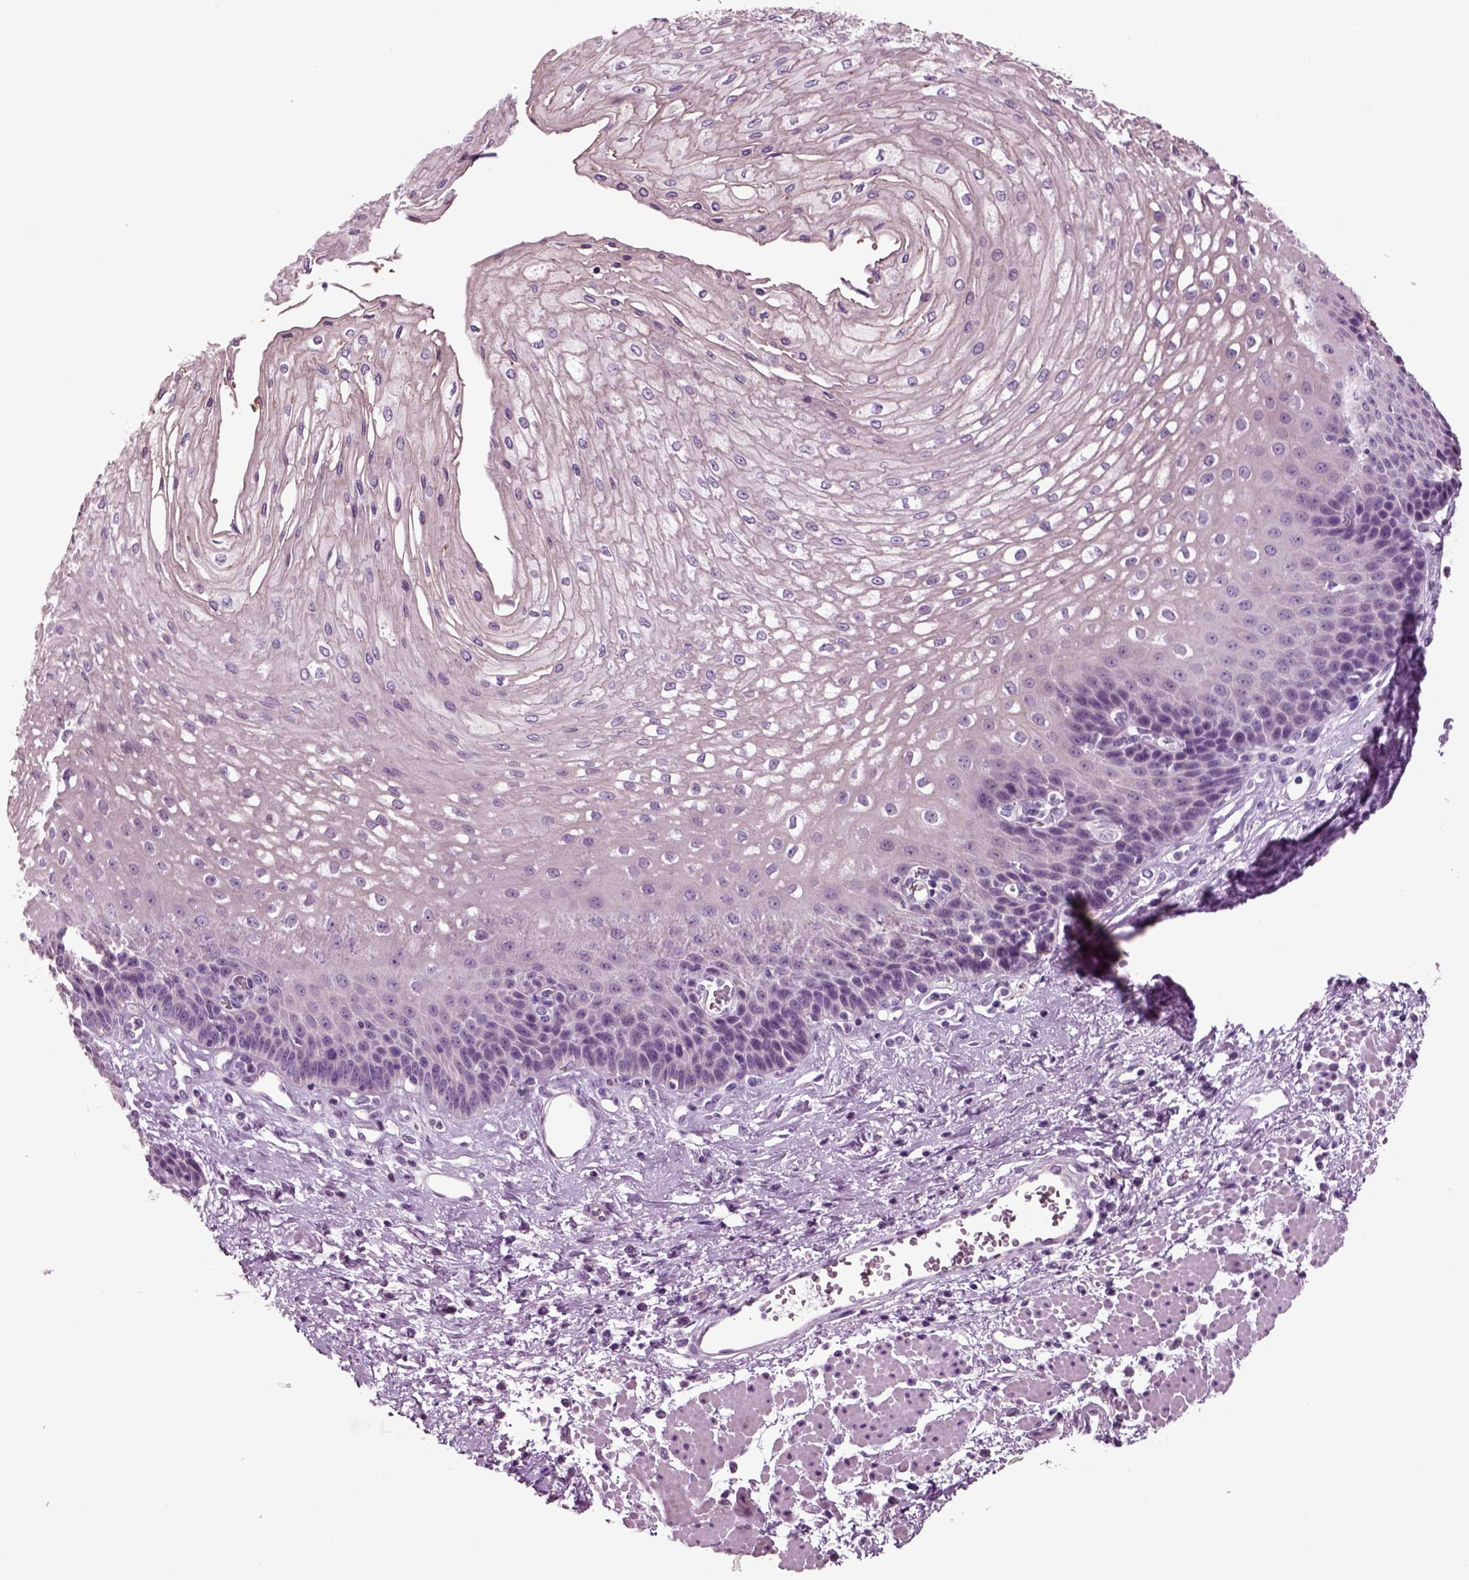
{"staining": {"intensity": "negative", "quantity": "none", "location": "none"}, "tissue": "esophagus", "cell_type": "Squamous epithelial cells", "image_type": "normal", "snomed": [{"axis": "morphology", "description": "Normal tissue, NOS"}, {"axis": "topography", "description": "Esophagus"}], "caption": "Histopathology image shows no protein staining in squamous epithelial cells of unremarkable esophagus. (DAB (3,3'-diaminobenzidine) immunohistochemistry (IHC) visualized using brightfield microscopy, high magnification).", "gene": "CHGB", "patient": {"sex": "female", "age": 62}}